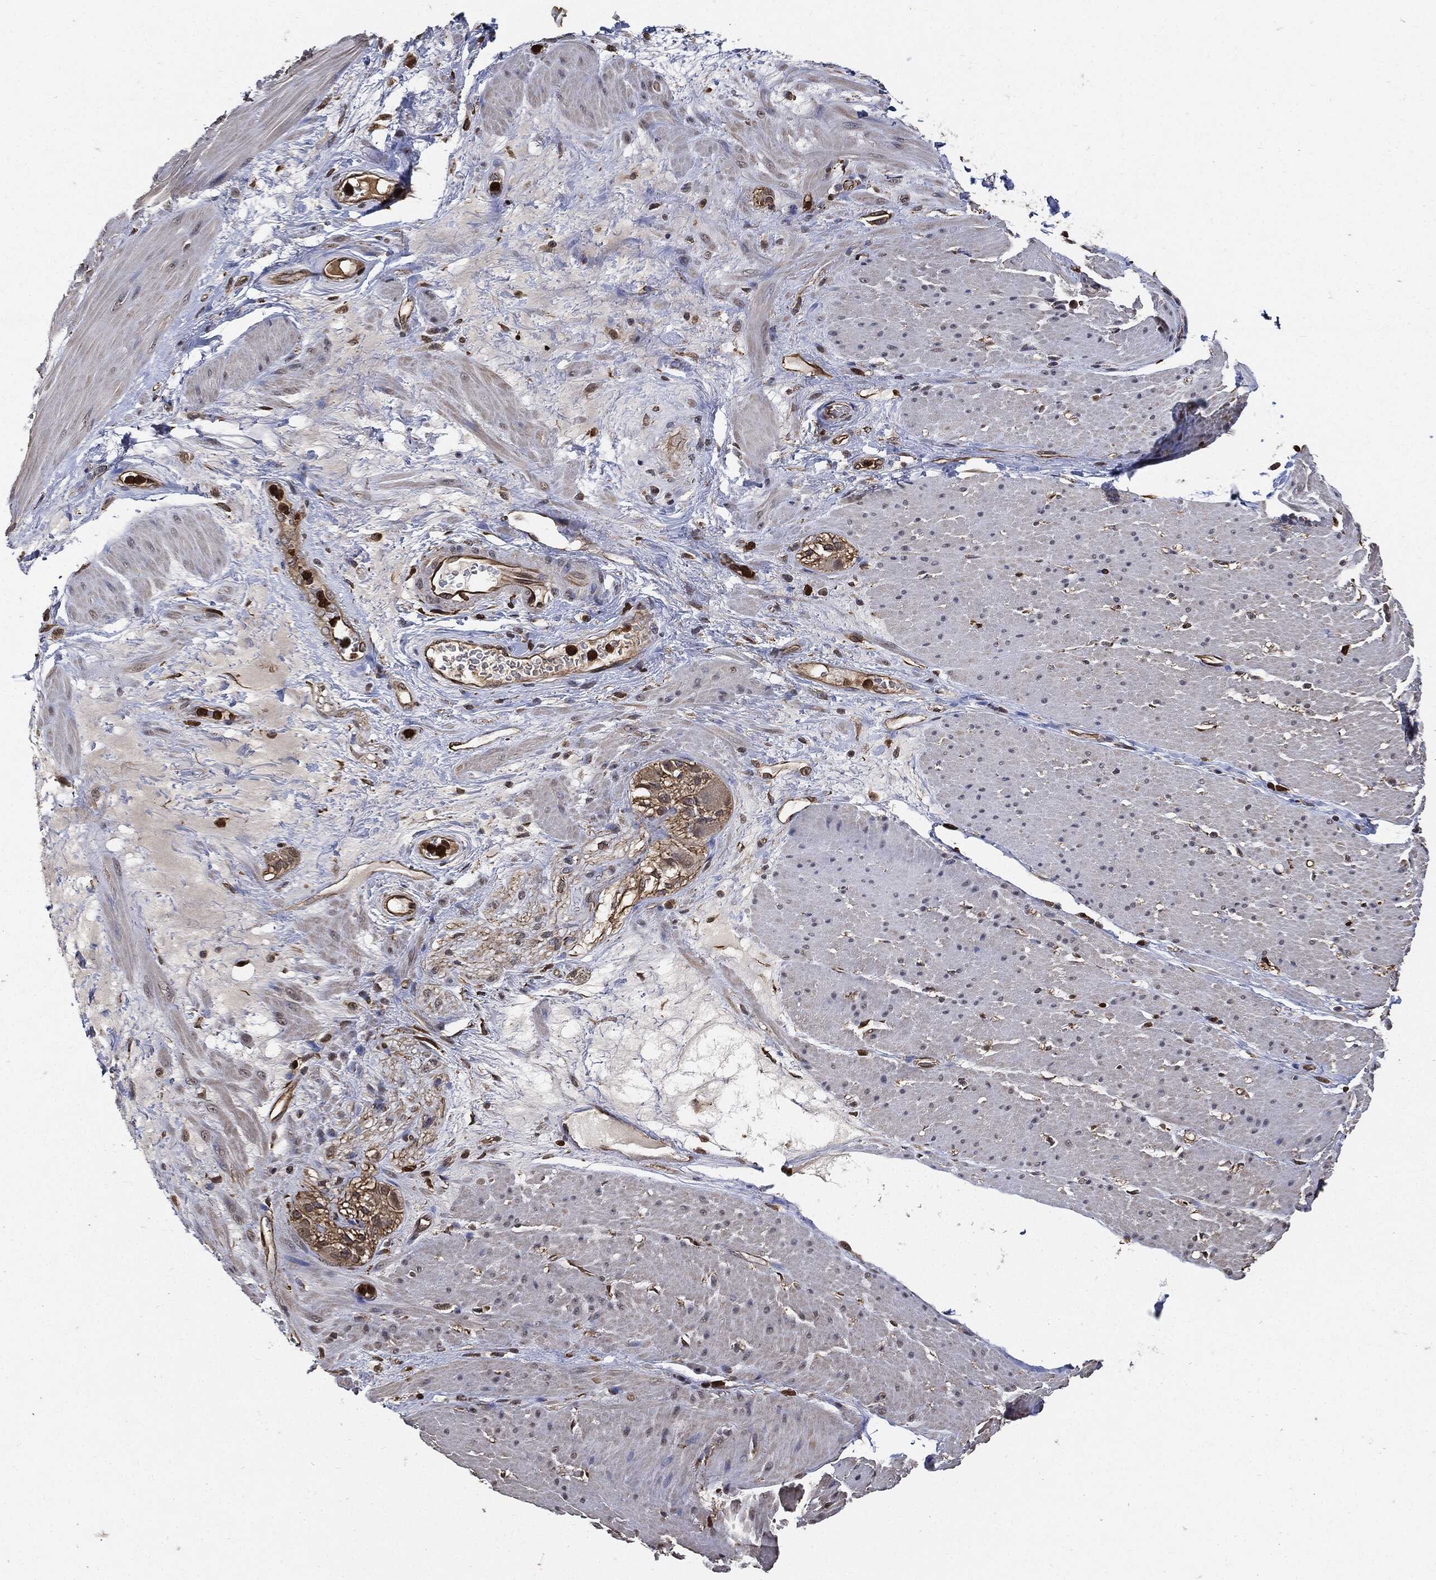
{"staining": {"intensity": "negative", "quantity": "none", "location": "none"}, "tissue": "smooth muscle", "cell_type": "Smooth muscle cells", "image_type": "normal", "snomed": [{"axis": "morphology", "description": "Normal tissue, NOS"}, {"axis": "topography", "description": "Soft tissue"}, {"axis": "topography", "description": "Smooth muscle"}], "caption": "Immunohistochemistry (IHC) of benign smooth muscle demonstrates no staining in smooth muscle cells.", "gene": "S100A9", "patient": {"sex": "male", "age": 72}}